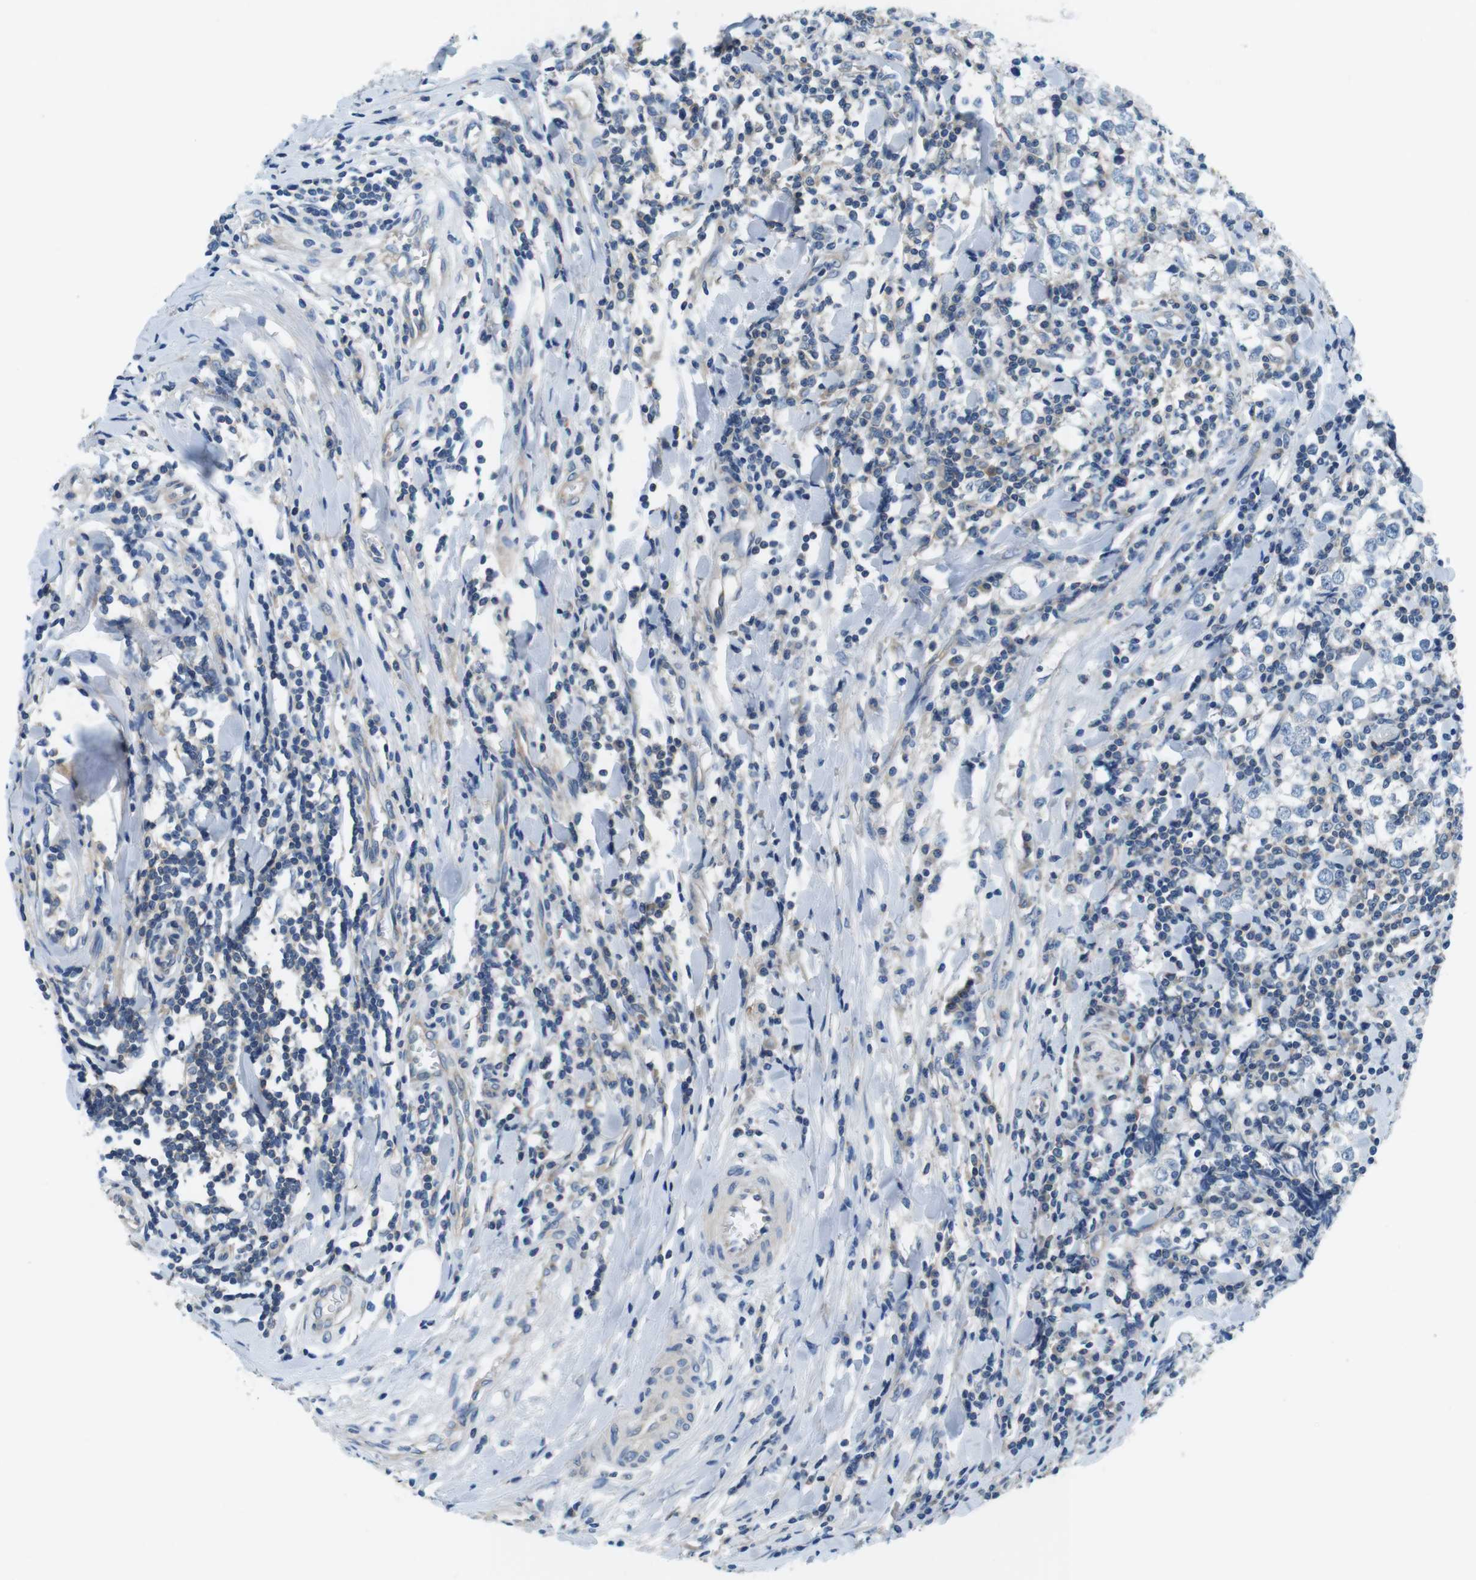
{"staining": {"intensity": "negative", "quantity": "none", "location": "none"}, "tissue": "testis cancer", "cell_type": "Tumor cells", "image_type": "cancer", "snomed": [{"axis": "morphology", "description": "Seminoma, NOS"}, {"axis": "morphology", "description": "Carcinoma, Embryonal, NOS"}, {"axis": "topography", "description": "Testis"}], "caption": "Micrograph shows no significant protein expression in tumor cells of testis cancer (embryonal carcinoma).", "gene": "DENND4C", "patient": {"sex": "male", "age": 36}}